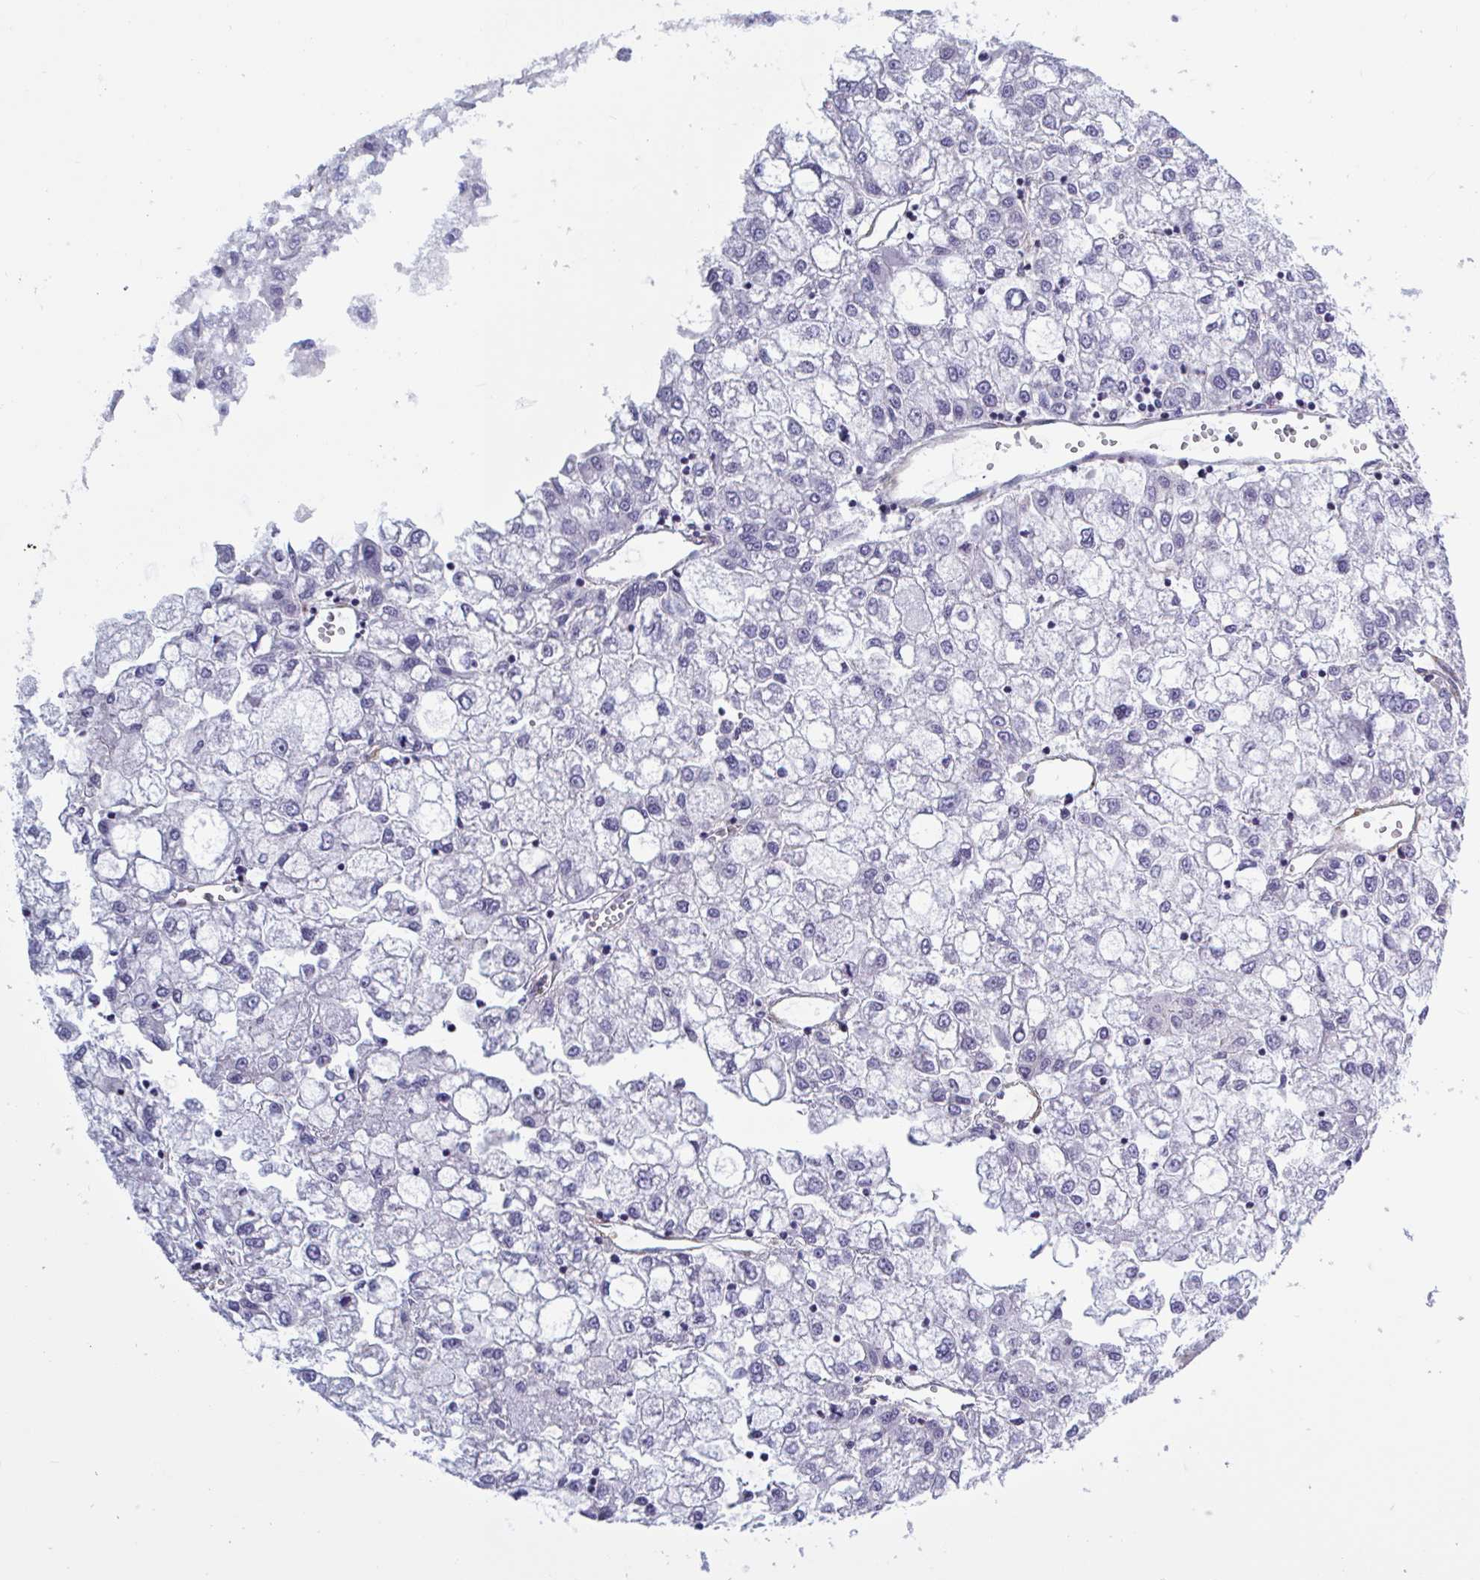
{"staining": {"intensity": "negative", "quantity": "none", "location": "none"}, "tissue": "liver cancer", "cell_type": "Tumor cells", "image_type": "cancer", "snomed": [{"axis": "morphology", "description": "Carcinoma, Hepatocellular, NOS"}, {"axis": "topography", "description": "Liver"}], "caption": "Immunohistochemistry histopathology image of liver hepatocellular carcinoma stained for a protein (brown), which reveals no expression in tumor cells.", "gene": "SHISA7", "patient": {"sex": "male", "age": 40}}